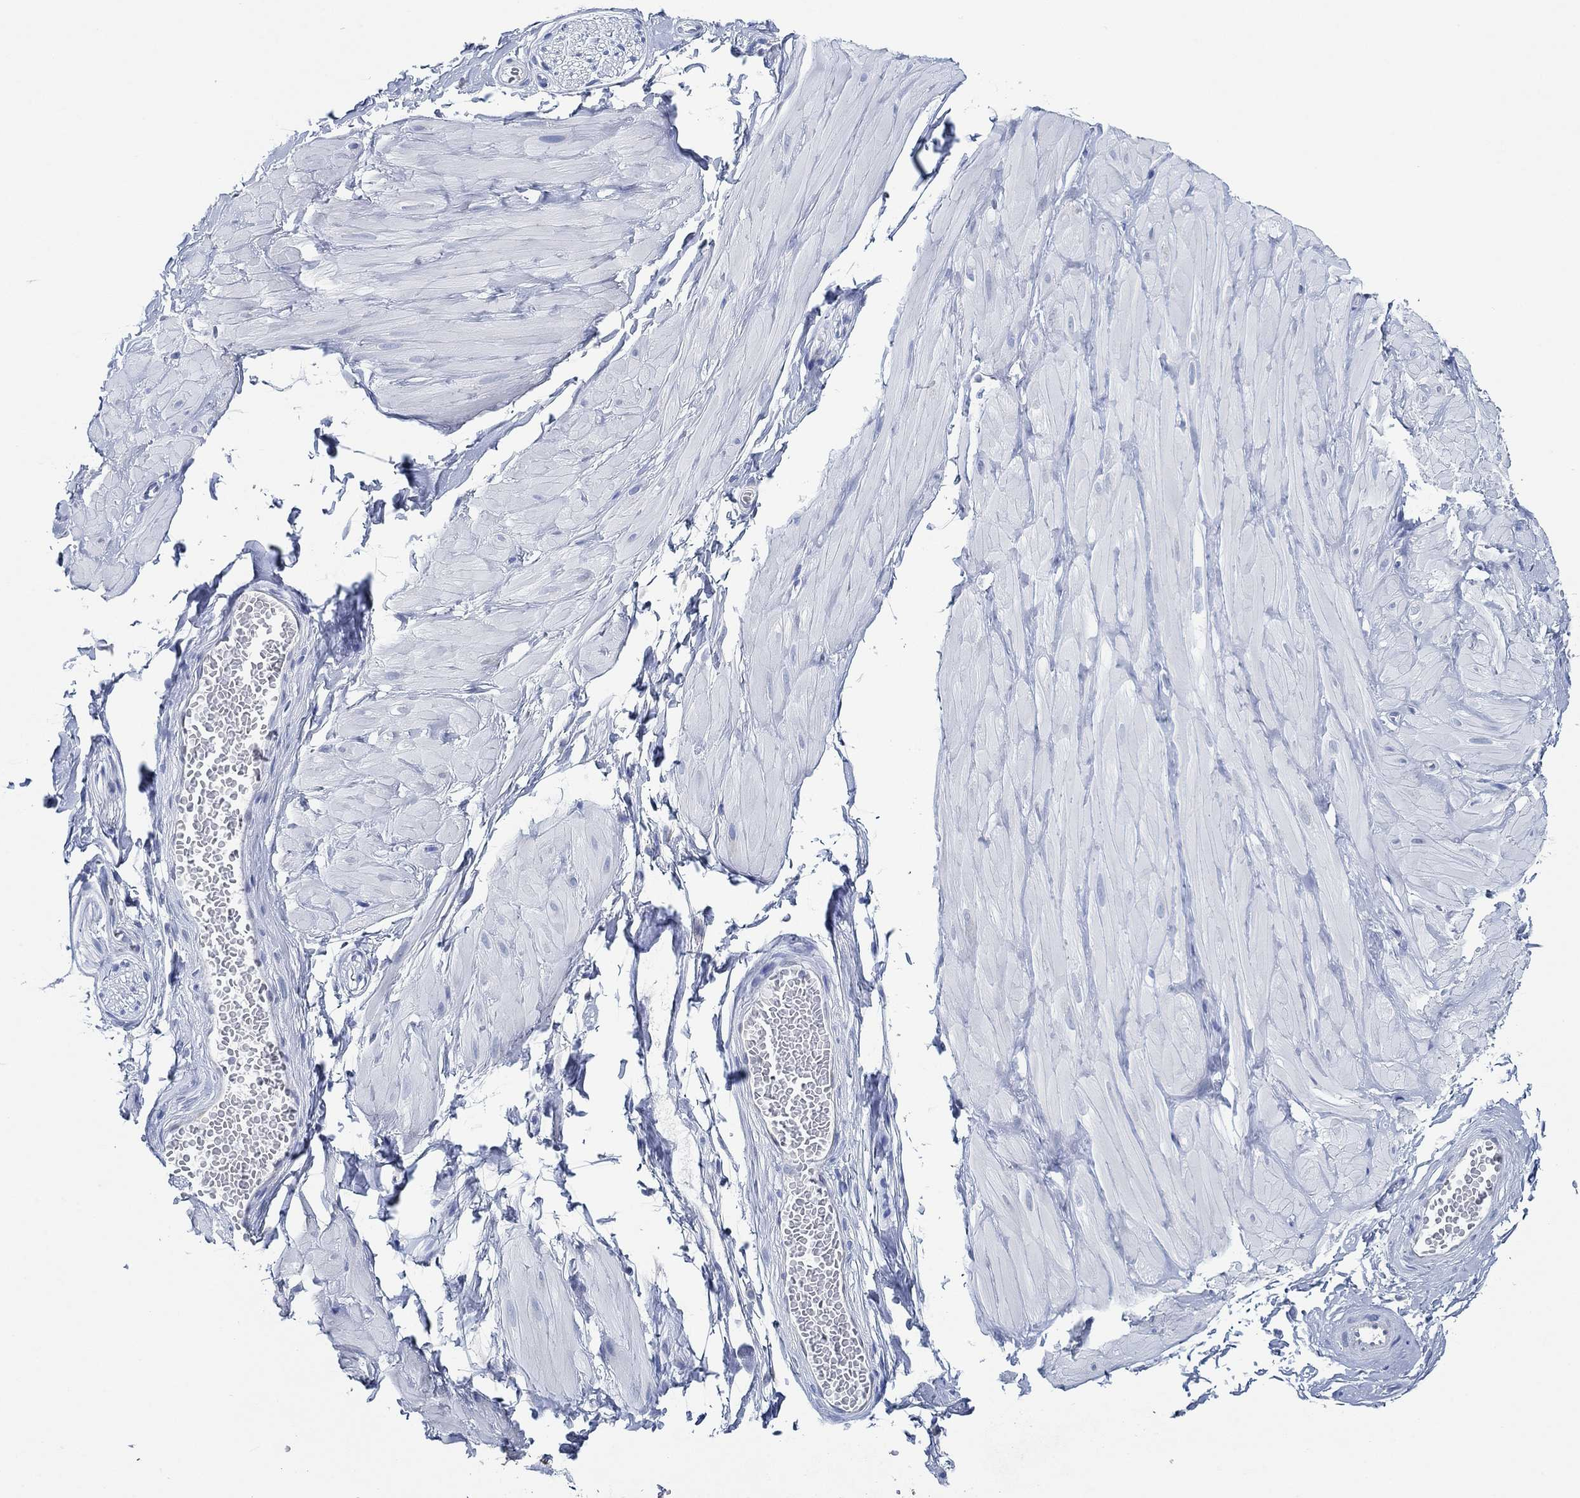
{"staining": {"intensity": "negative", "quantity": "none", "location": "none"}, "tissue": "adipose tissue", "cell_type": "Adipocytes", "image_type": "normal", "snomed": [{"axis": "morphology", "description": "Normal tissue, NOS"}, {"axis": "topography", "description": "Smooth muscle"}, {"axis": "topography", "description": "Peripheral nerve tissue"}], "caption": "Immunohistochemistry micrograph of benign adipose tissue: human adipose tissue stained with DAB reveals no significant protein staining in adipocytes. (Immunohistochemistry (ihc), brightfield microscopy, high magnification).", "gene": "ZNF671", "patient": {"sex": "male", "age": 22}}